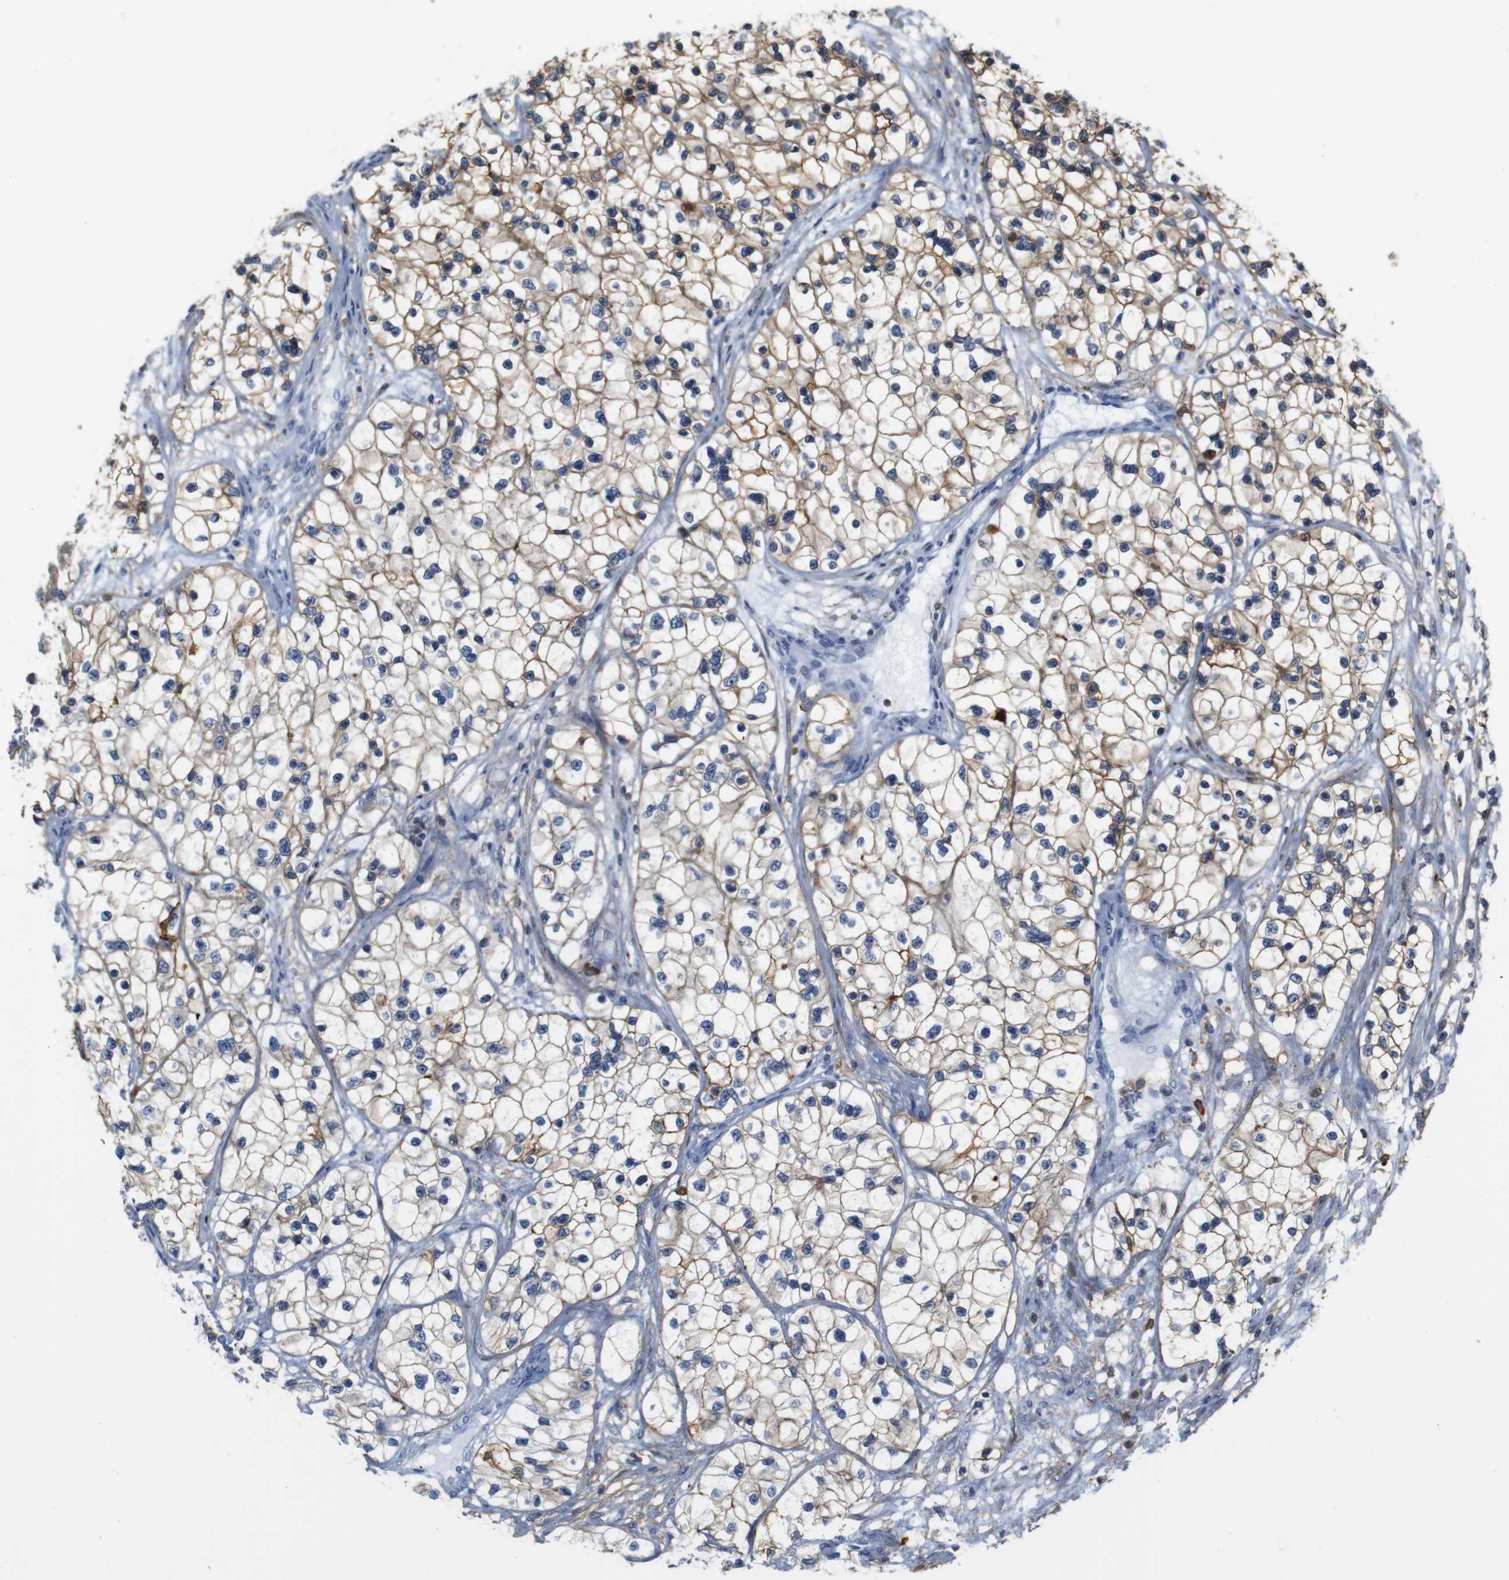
{"staining": {"intensity": "weak", "quantity": ">75%", "location": "cytoplasmic/membranous"}, "tissue": "renal cancer", "cell_type": "Tumor cells", "image_type": "cancer", "snomed": [{"axis": "morphology", "description": "Adenocarcinoma, NOS"}, {"axis": "topography", "description": "Kidney"}], "caption": "Tumor cells reveal low levels of weak cytoplasmic/membranous expression in approximately >75% of cells in renal cancer.", "gene": "ANXA1", "patient": {"sex": "female", "age": 57}}